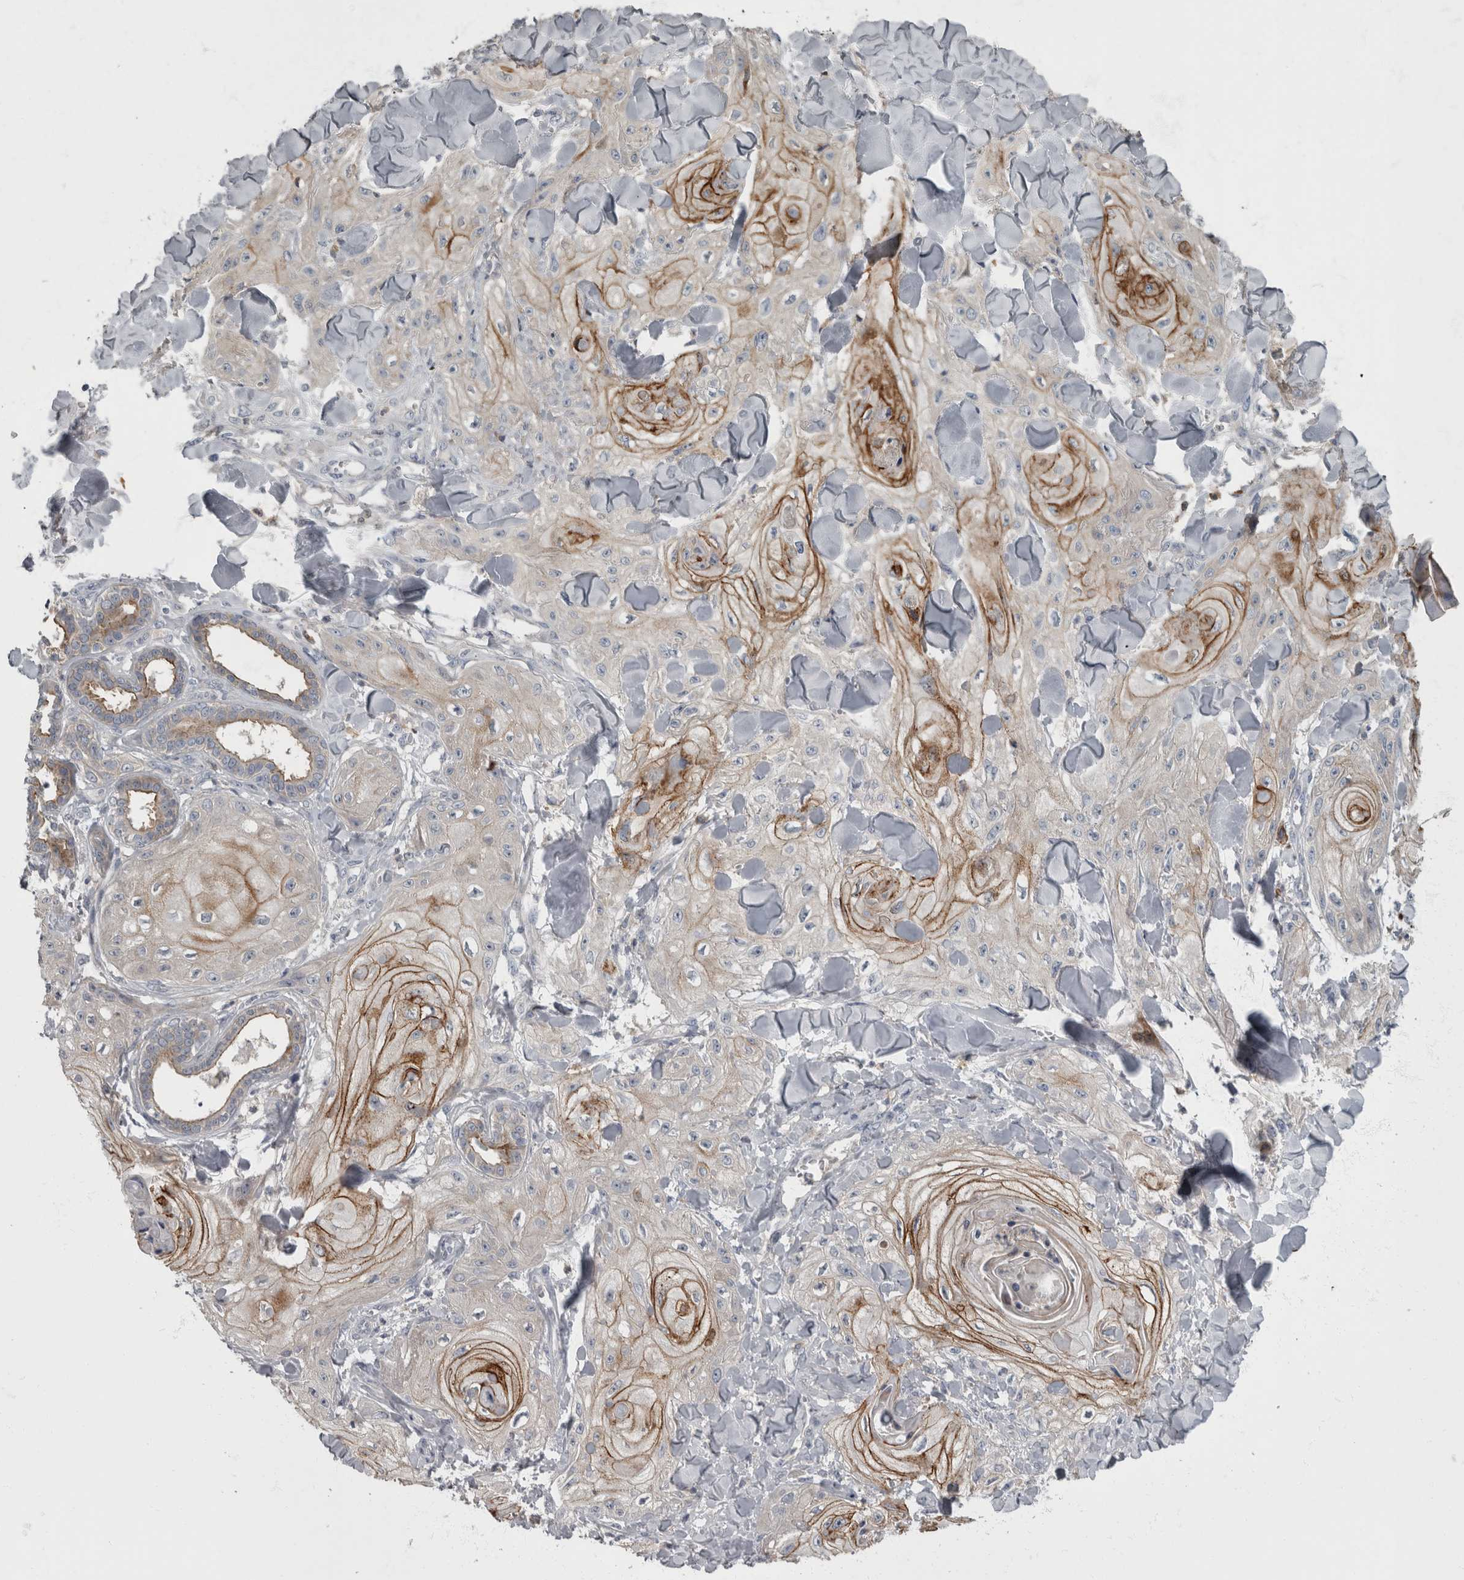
{"staining": {"intensity": "moderate", "quantity": "<25%", "location": "cytoplasmic/membranous"}, "tissue": "skin cancer", "cell_type": "Tumor cells", "image_type": "cancer", "snomed": [{"axis": "morphology", "description": "Squamous cell carcinoma, NOS"}, {"axis": "topography", "description": "Skin"}], "caption": "Tumor cells reveal moderate cytoplasmic/membranous expression in about <25% of cells in skin cancer.", "gene": "CDC42BPG", "patient": {"sex": "male", "age": 74}}